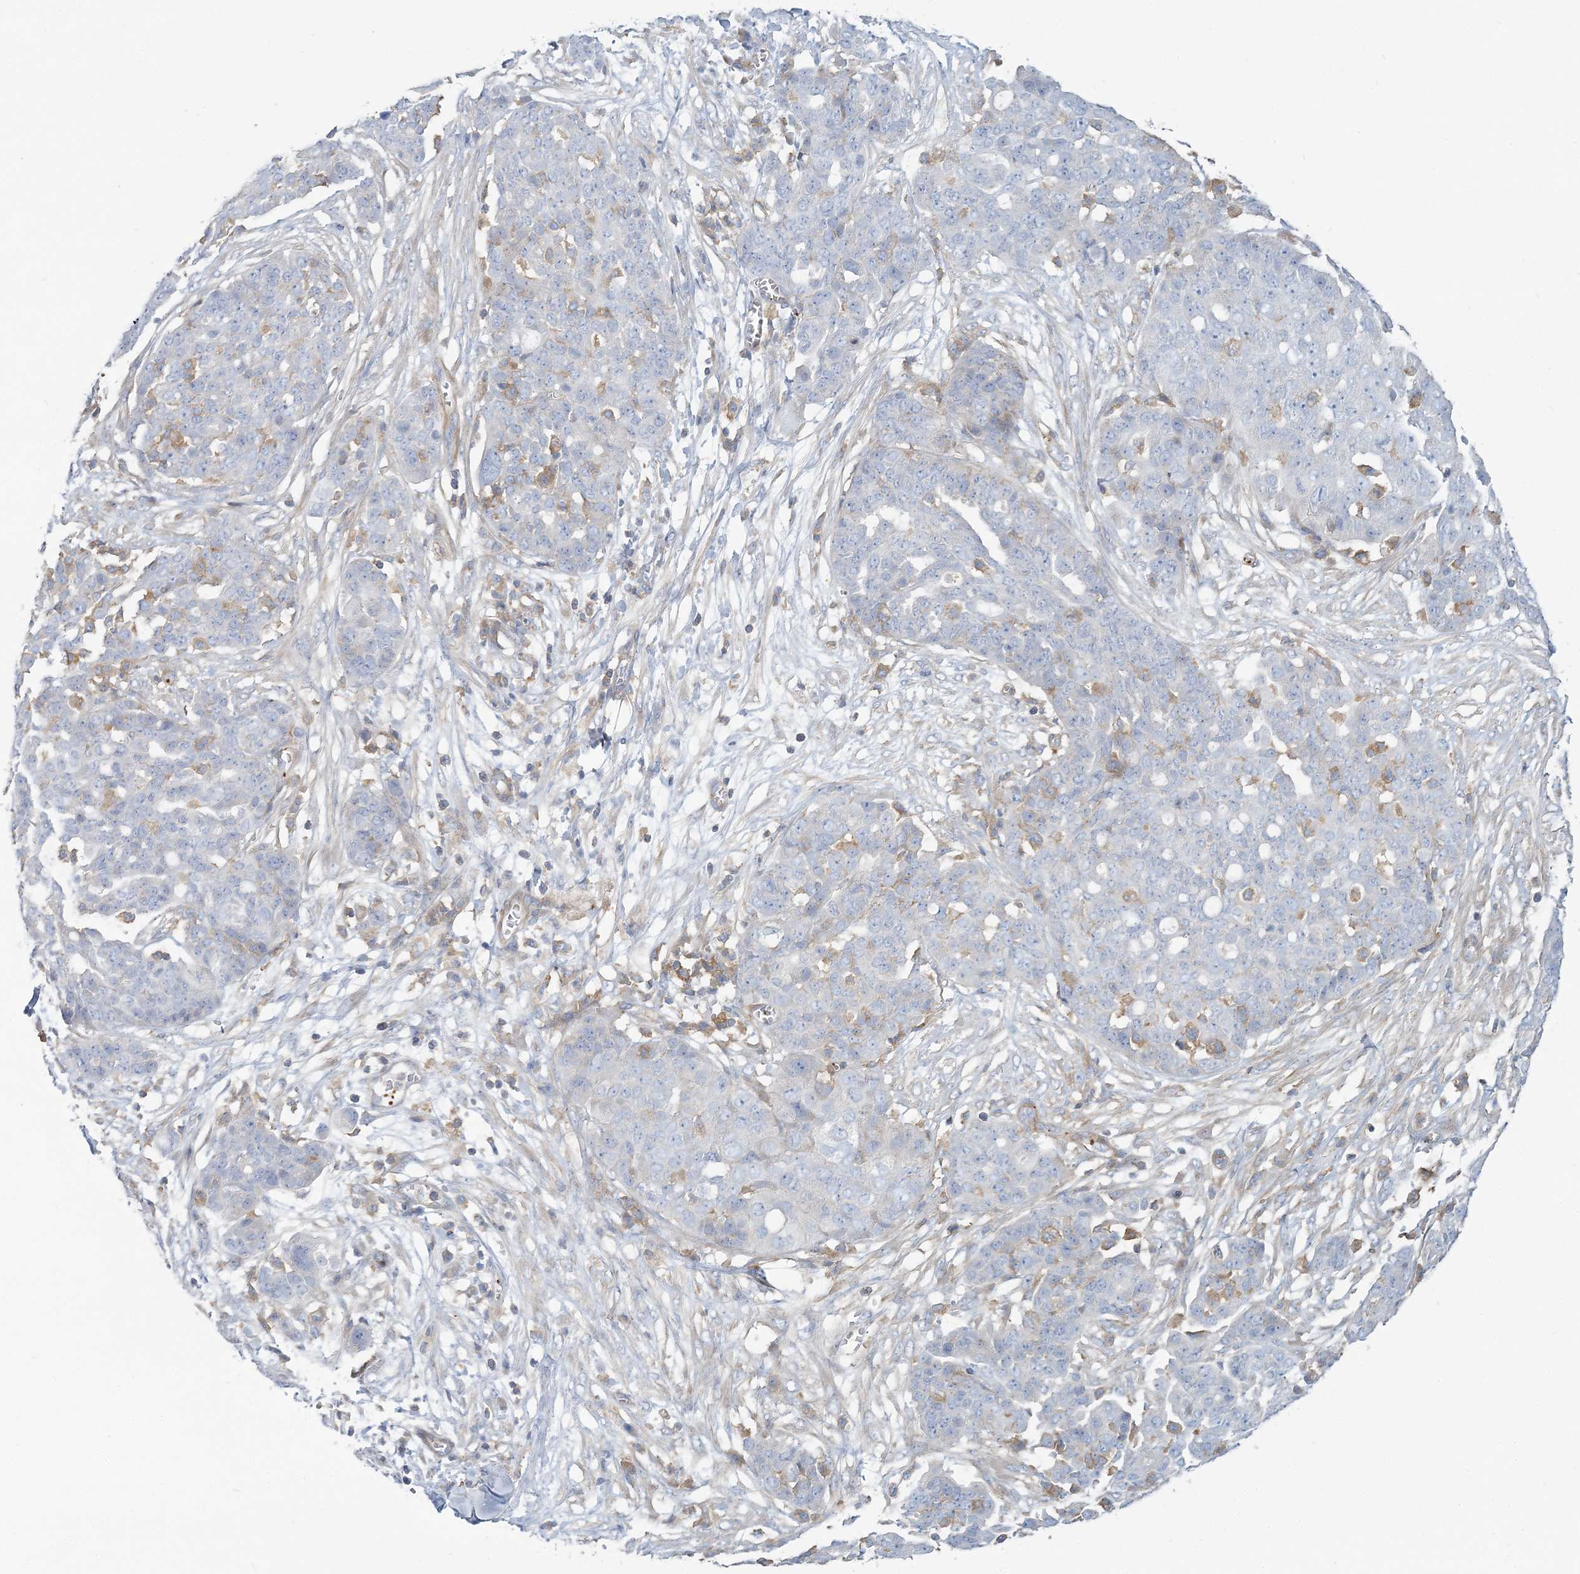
{"staining": {"intensity": "negative", "quantity": "none", "location": "none"}, "tissue": "ovarian cancer", "cell_type": "Tumor cells", "image_type": "cancer", "snomed": [{"axis": "morphology", "description": "Cystadenocarcinoma, serous, NOS"}, {"axis": "topography", "description": "Soft tissue"}, {"axis": "topography", "description": "Ovary"}], "caption": "High magnification brightfield microscopy of serous cystadenocarcinoma (ovarian) stained with DAB (3,3'-diaminobenzidine) (brown) and counterstained with hematoxylin (blue): tumor cells show no significant positivity. (Immunohistochemistry (ihc), brightfield microscopy, high magnification).", "gene": "CUEDC2", "patient": {"sex": "female", "age": 57}}